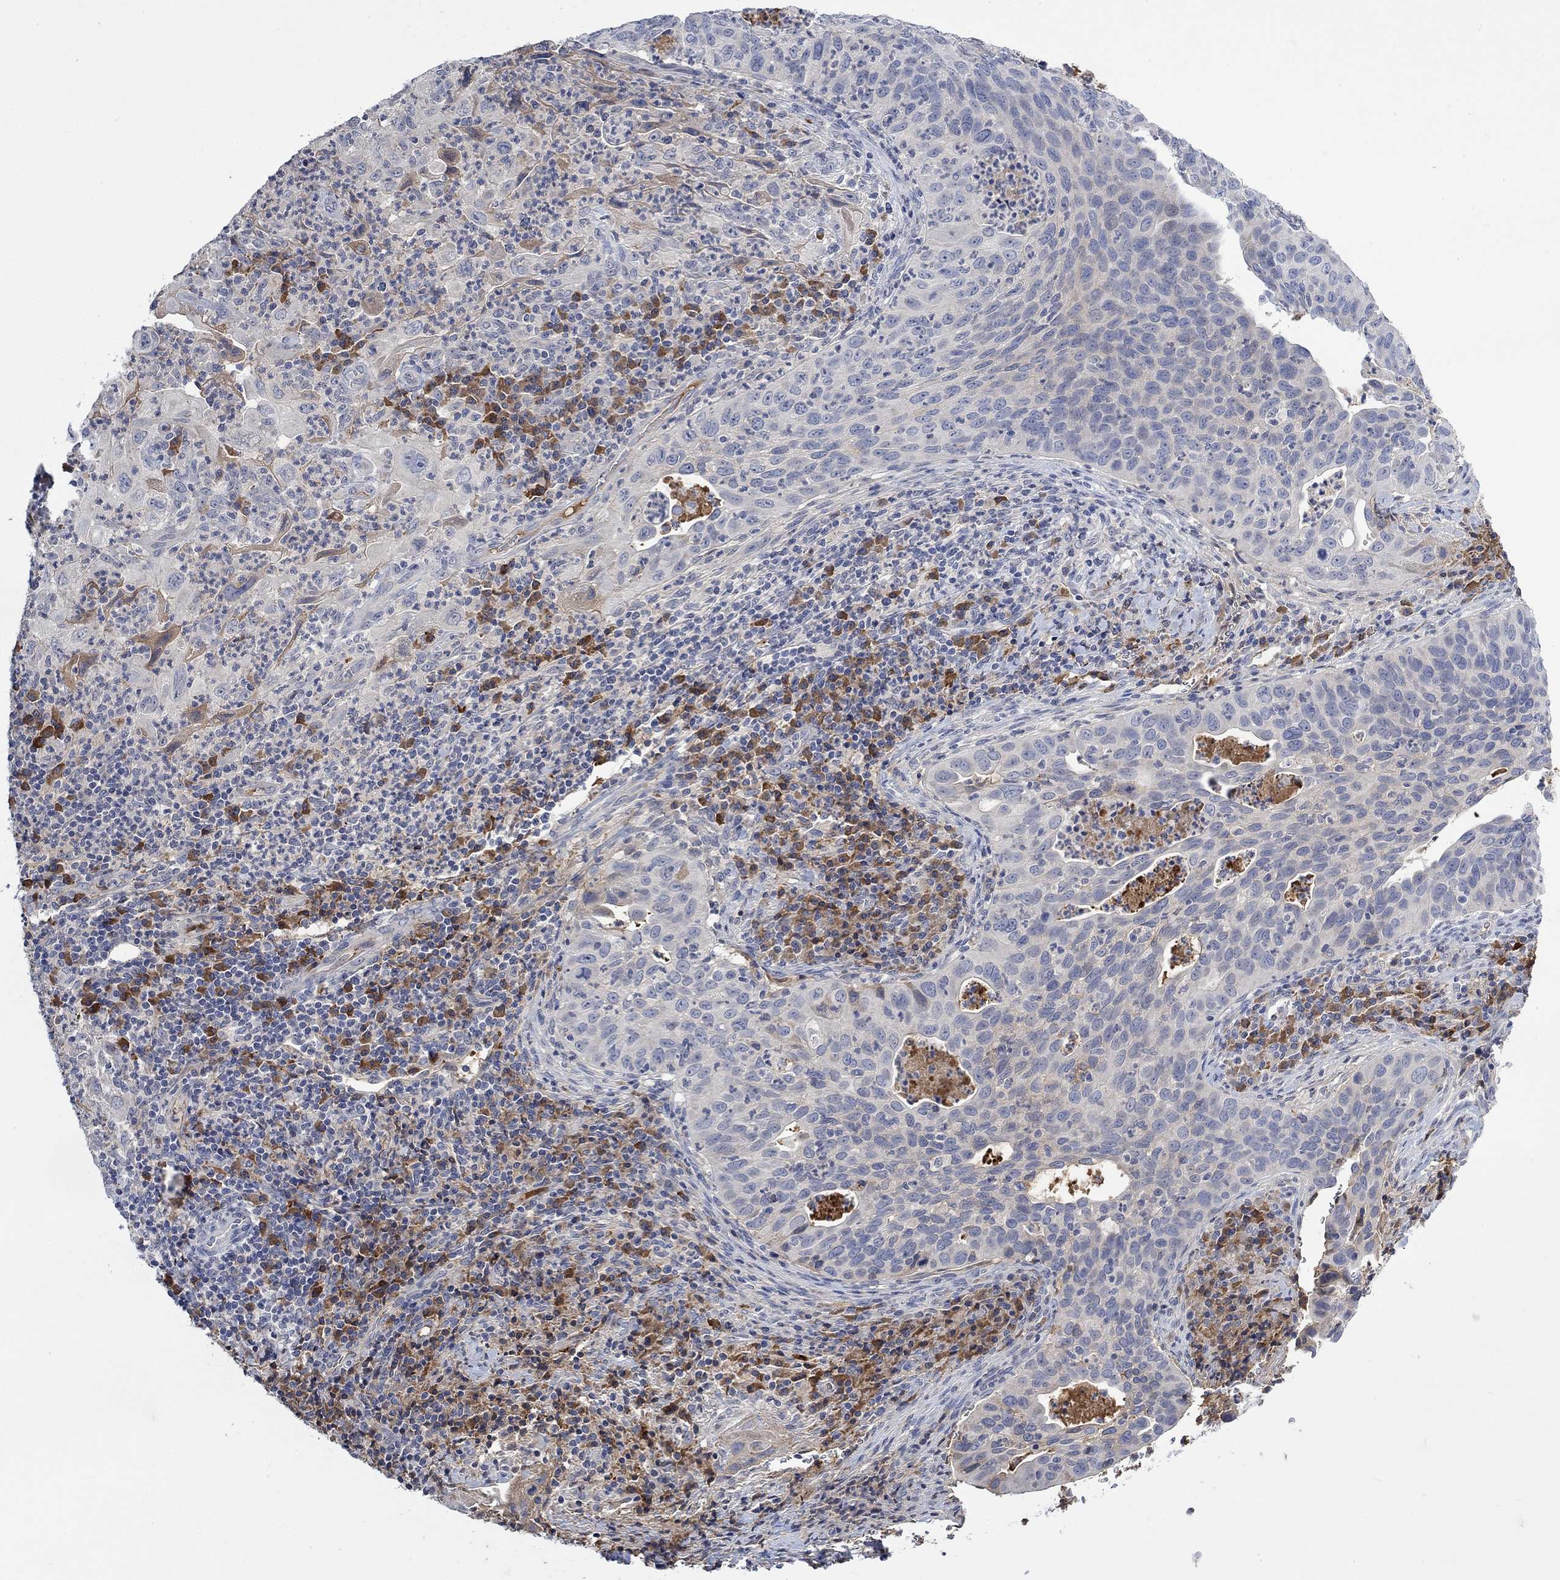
{"staining": {"intensity": "negative", "quantity": "none", "location": "none"}, "tissue": "cervical cancer", "cell_type": "Tumor cells", "image_type": "cancer", "snomed": [{"axis": "morphology", "description": "Squamous cell carcinoma, NOS"}, {"axis": "topography", "description": "Cervix"}], "caption": "Immunohistochemistry (IHC) photomicrograph of neoplastic tissue: human cervical cancer stained with DAB reveals no significant protein expression in tumor cells.", "gene": "MSTN", "patient": {"sex": "female", "age": 26}}